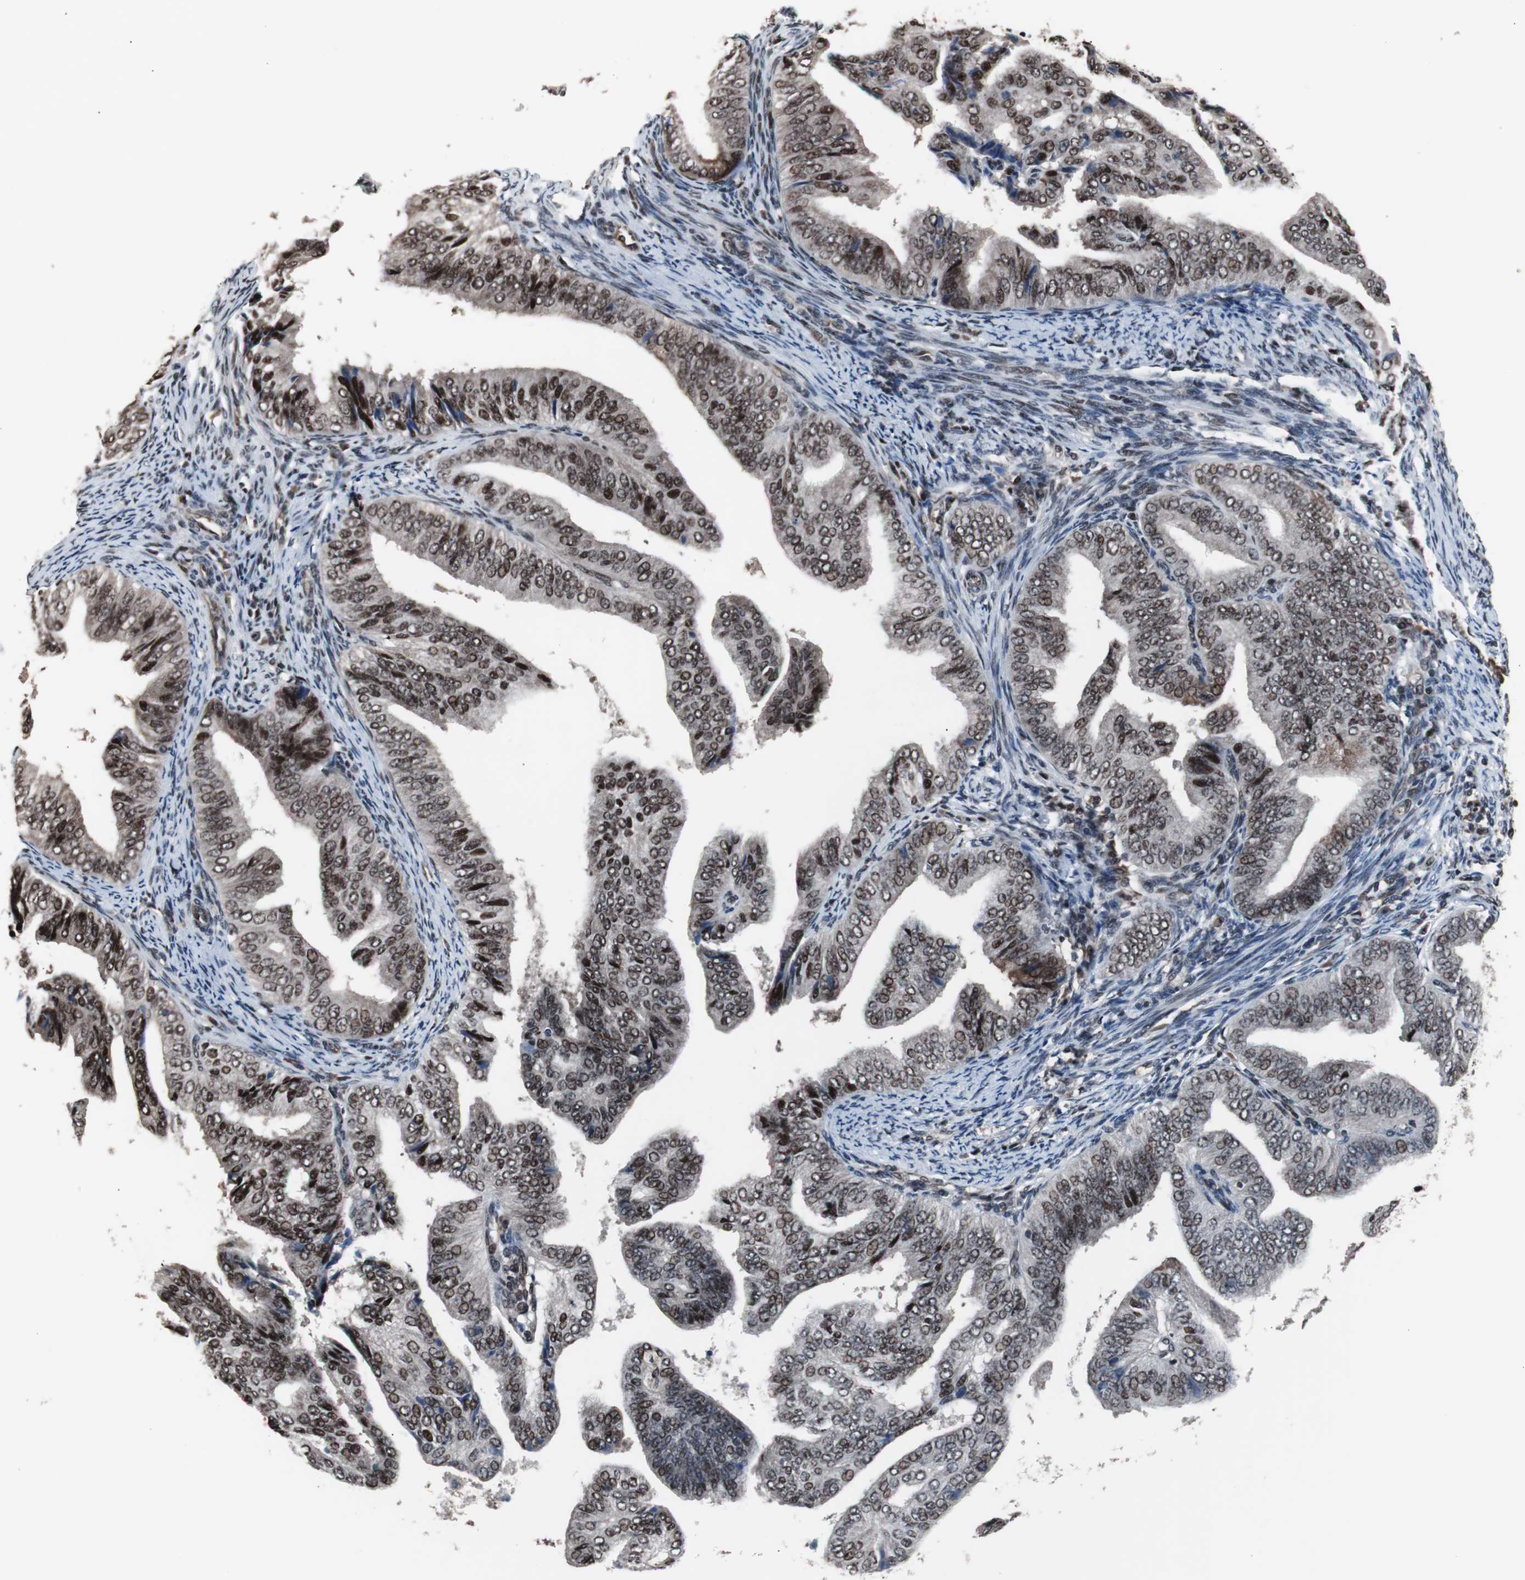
{"staining": {"intensity": "strong", "quantity": ">75%", "location": "nuclear"}, "tissue": "endometrial cancer", "cell_type": "Tumor cells", "image_type": "cancer", "snomed": [{"axis": "morphology", "description": "Adenocarcinoma, NOS"}, {"axis": "topography", "description": "Endometrium"}], "caption": "Immunohistochemical staining of endometrial cancer (adenocarcinoma) shows high levels of strong nuclear protein positivity in approximately >75% of tumor cells. (DAB (3,3'-diaminobenzidine) IHC with brightfield microscopy, high magnification).", "gene": "POGZ", "patient": {"sex": "female", "age": 58}}